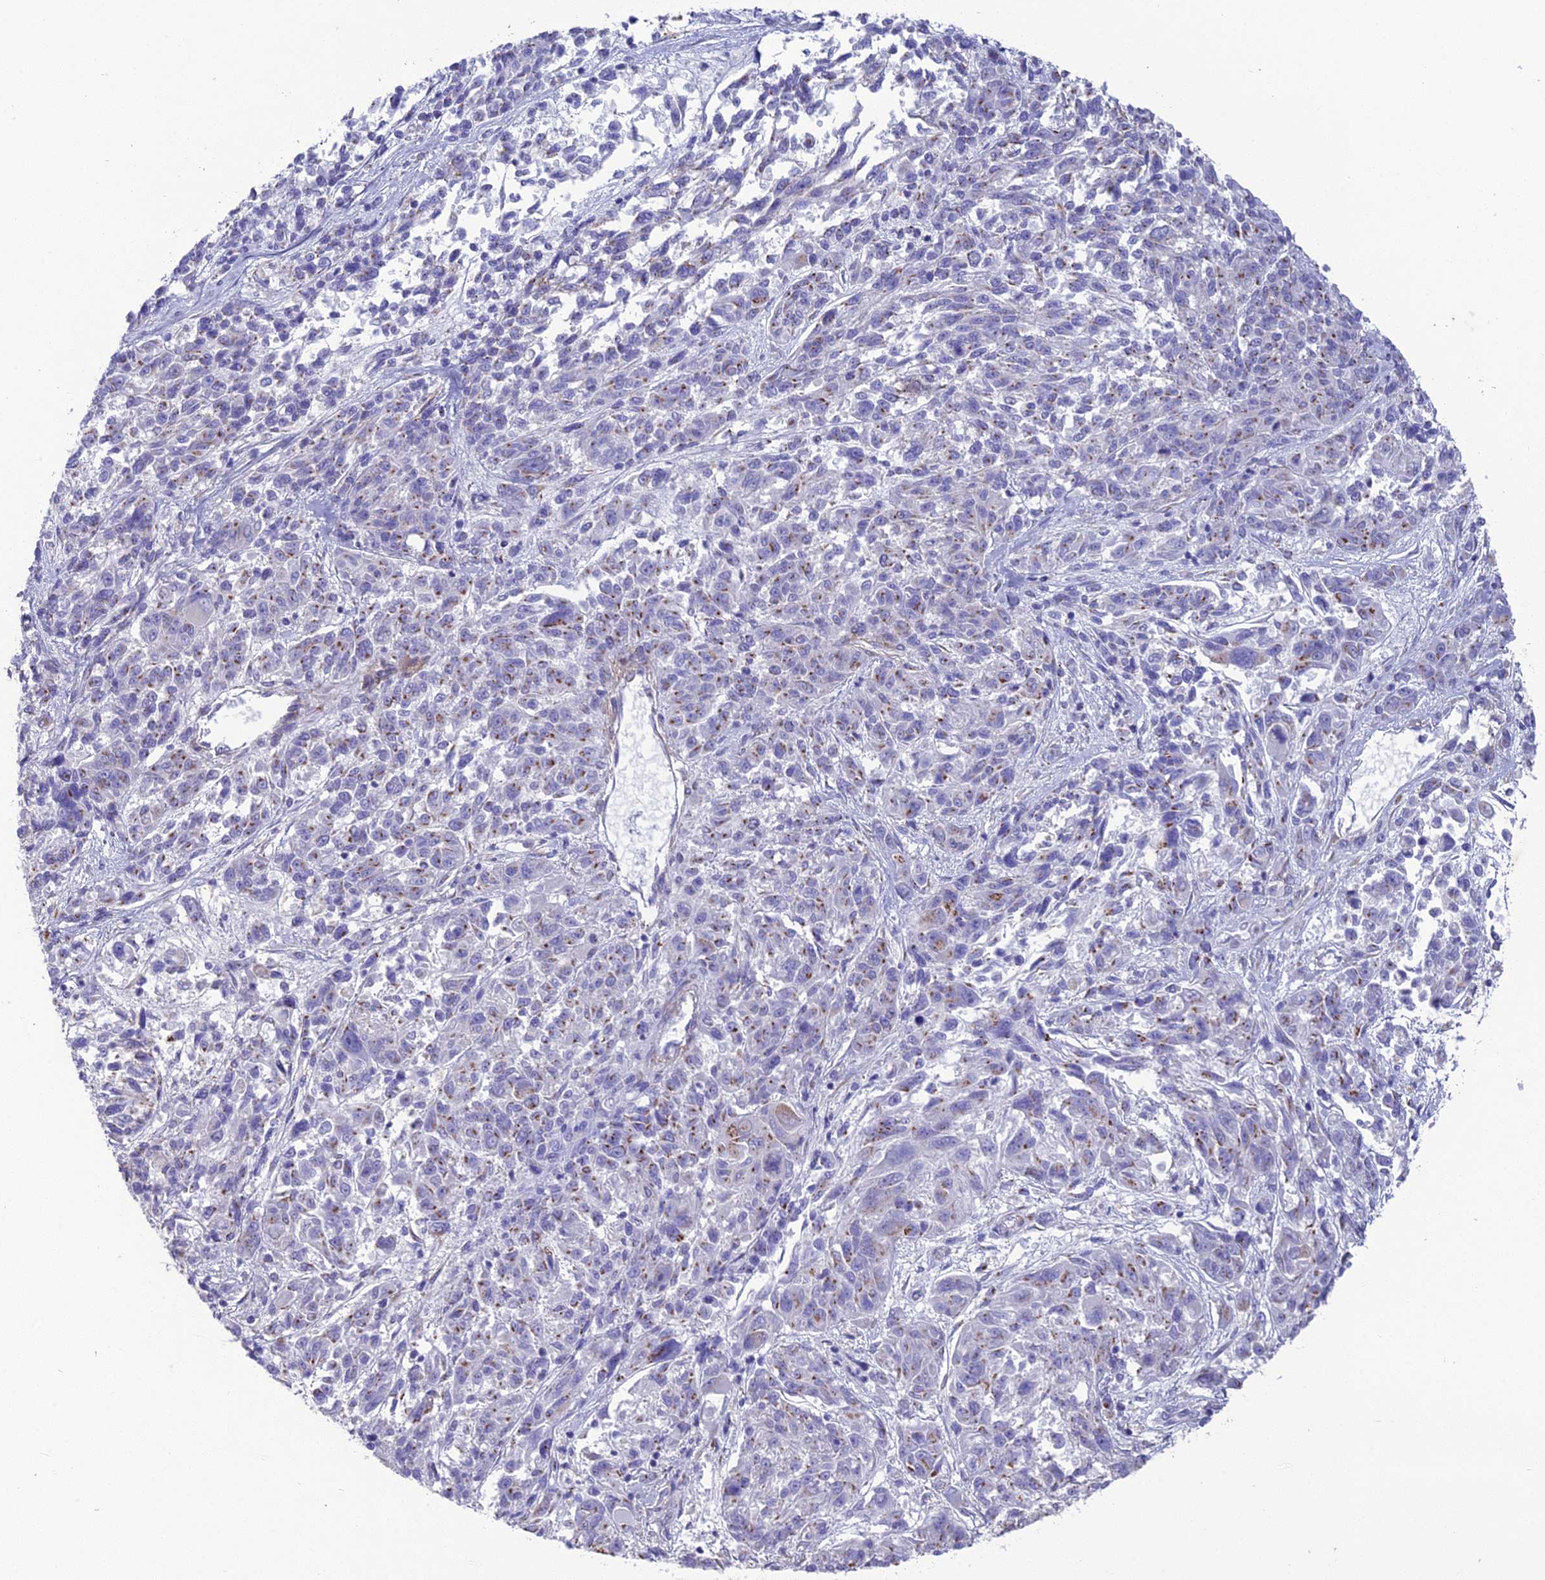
{"staining": {"intensity": "moderate", "quantity": "25%-75%", "location": "cytoplasmic/membranous"}, "tissue": "melanoma", "cell_type": "Tumor cells", "image_type": "cancer", "snomed": [{"axis": "morphology", "description": "Malignant melanoma, NOS"}, {"axis": "topography", "description": "Skin"}], "caption": "An IHC image of neoplastic tissue is shown. Protein staining in brown labels moderate cytoplasmic/membranous positivity in melanoma within tumor cells. The staining was performed using DAB to visualize the protein expression in brown, while the nuclei were stained in blue with hematoxylin (Magnification: 20x).", "gene": "TNS1", "patient": {"sex": "male", "age": 53}}